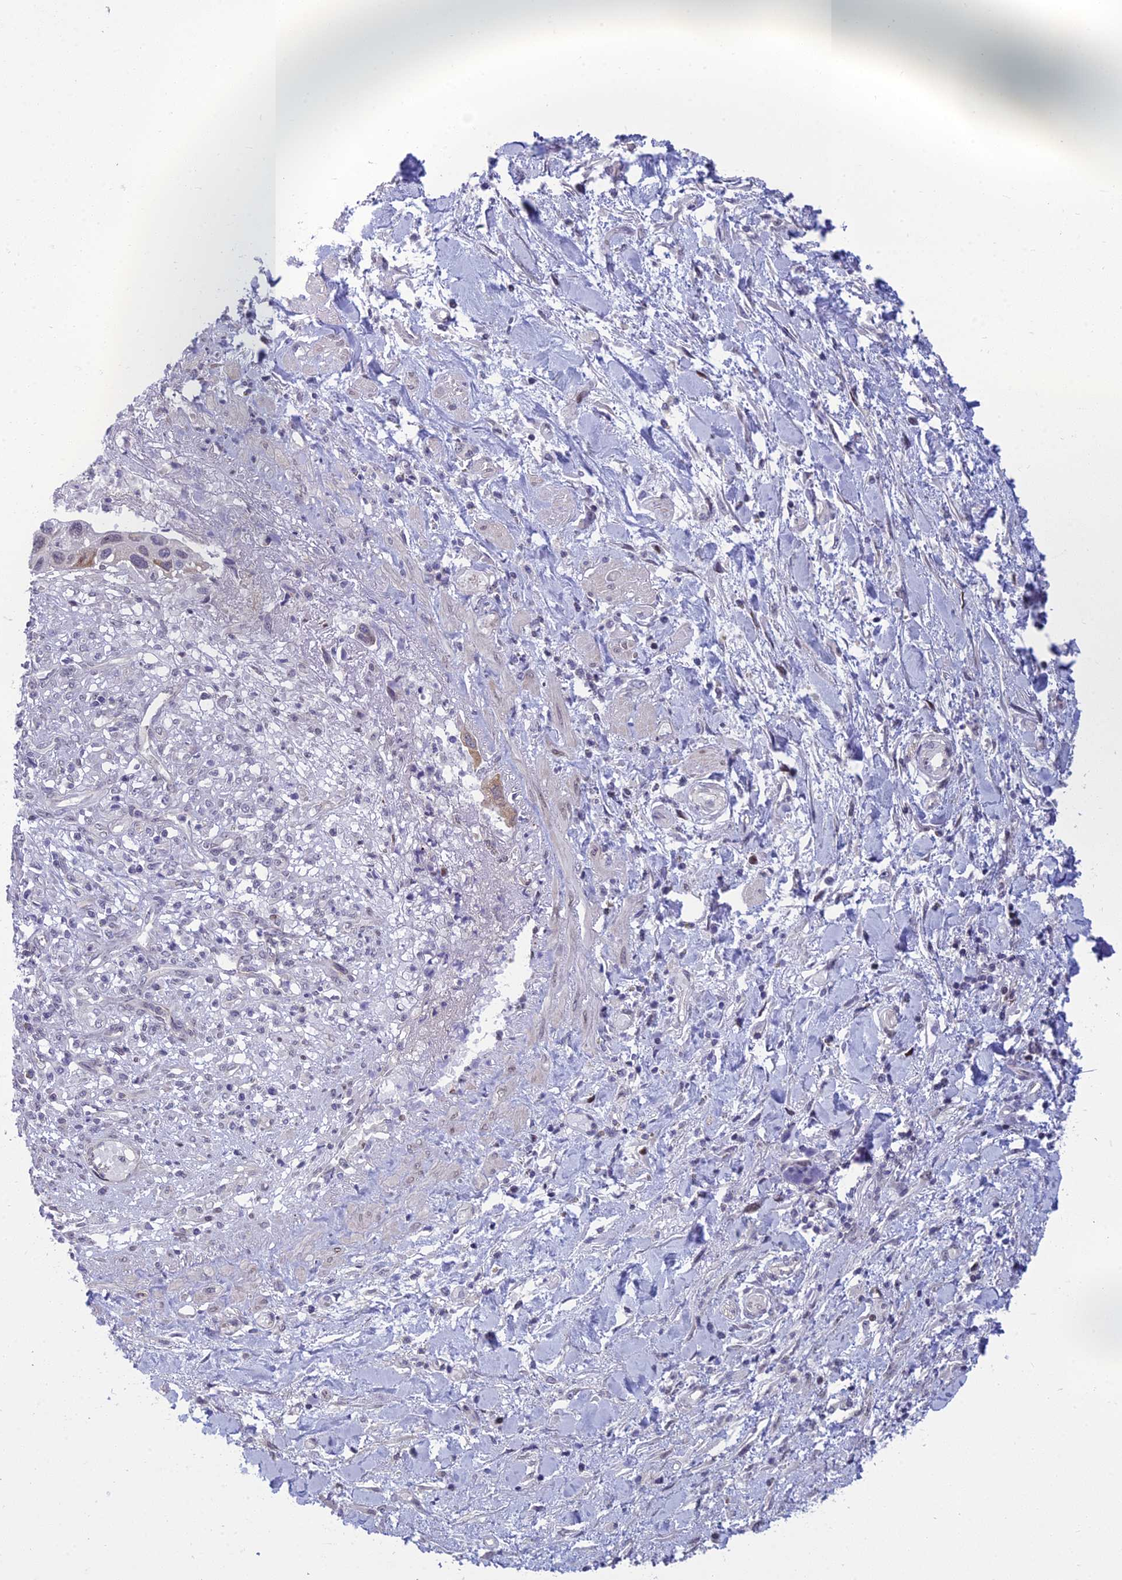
{"staining": {"intensity": "negative", "quantity": "none", "location": "none"}, "tissue": "pancreatic cancer", "cell_type": "Tumor cells", "image_type": "cancer", "snomed": [{"axis": "morphology", "description": "Adenocarcinoma, NOS"}, {"axis": "topography", "description": "Pancreas"}], "caption": "The IHC photomicrograph has no significant staining in tumor cells of pancreatic cancer (adenocarcinoma) tissue.", "gene": "DTX2", "patient": {"sex": "female", "age": 50}}